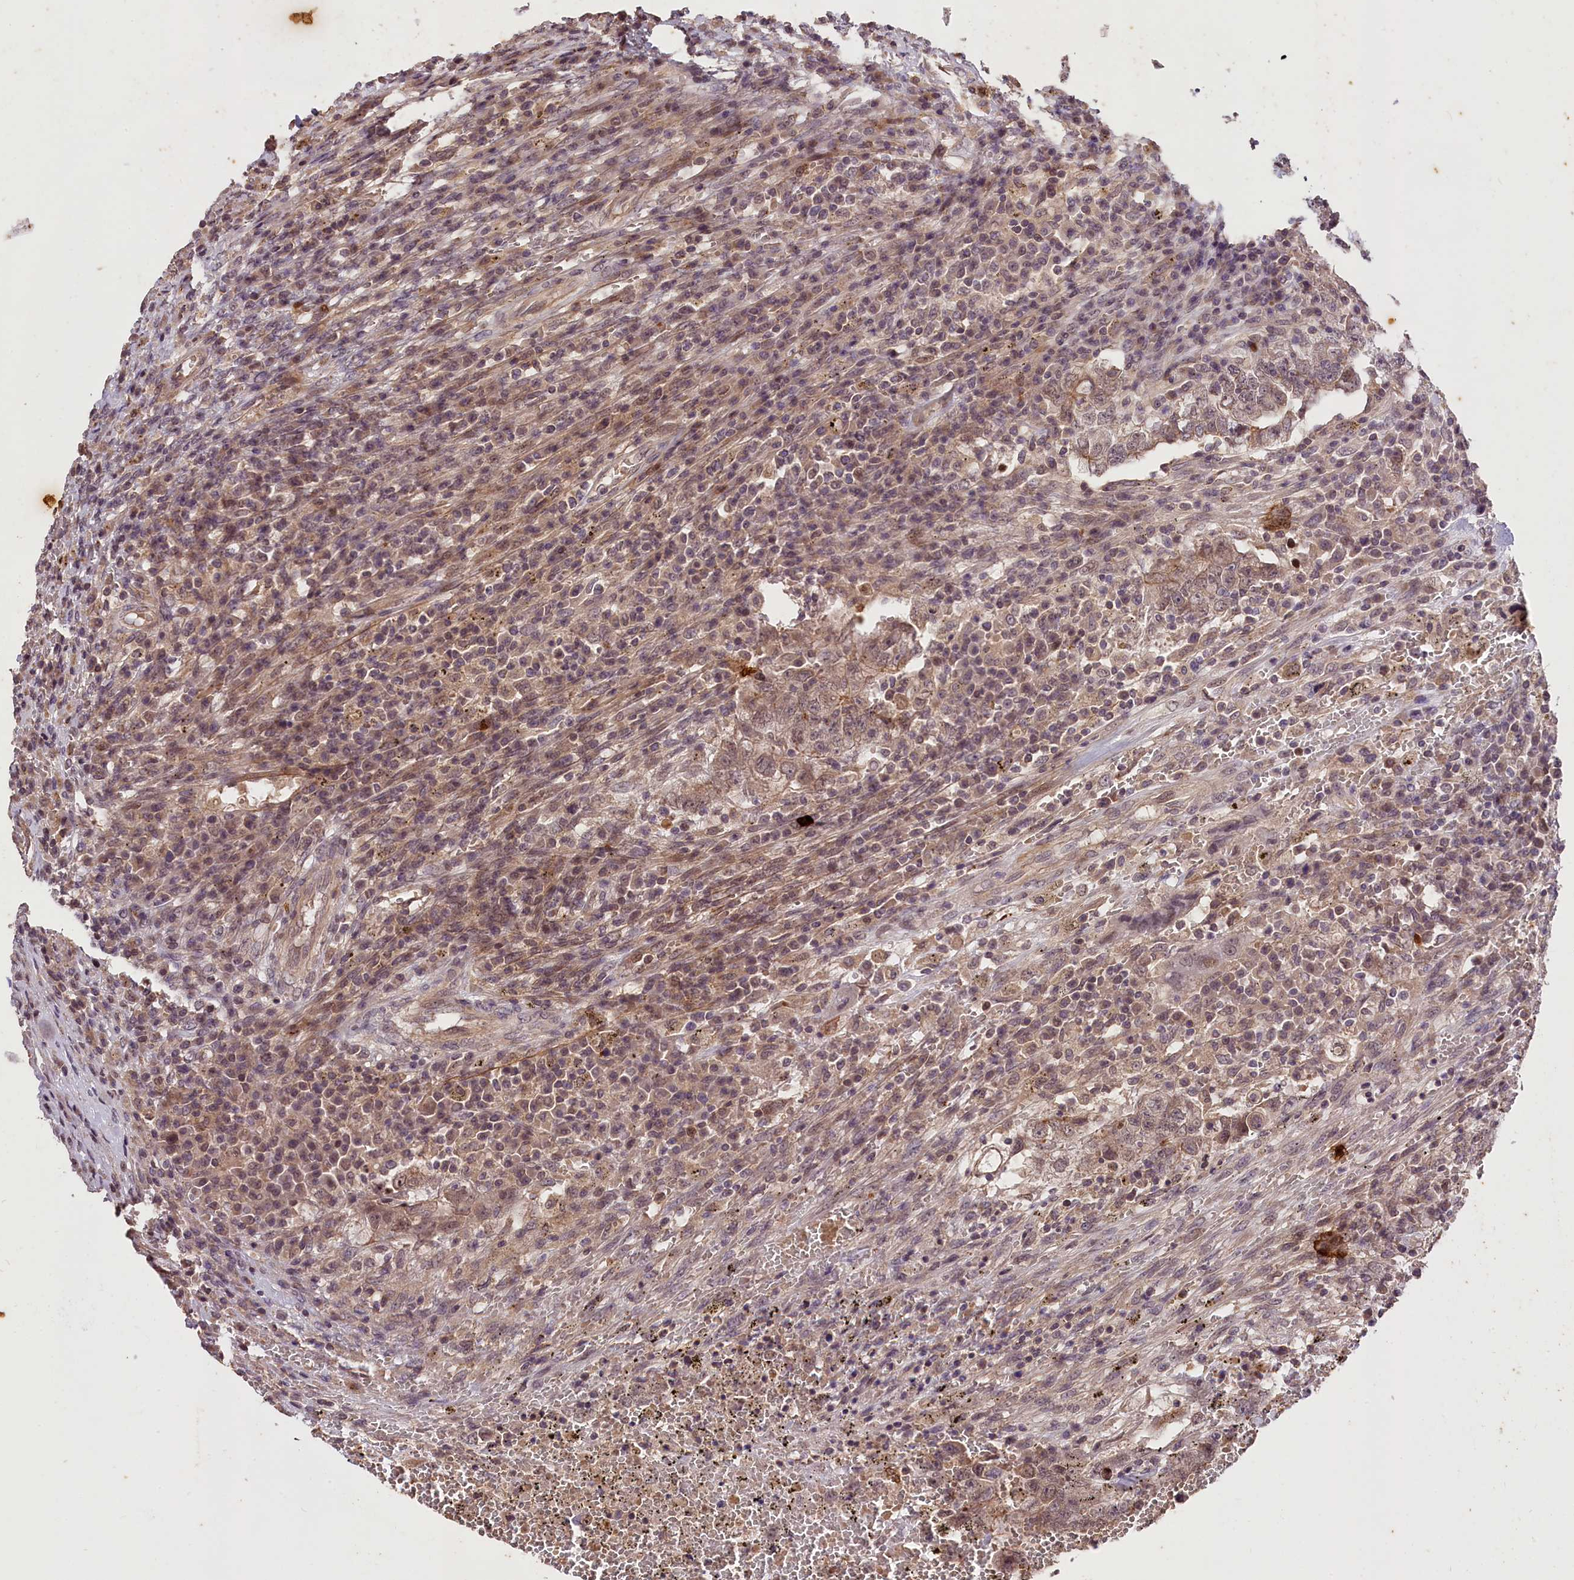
{"staining": {"intensity": "weak", "quantity": ">75%", "location": "cytoplasmic/membranous"}, "tissue": "testis cancer", "cell_type": "Tumor cells", "image_type": "cancer", "snomed": [{"axis": "morphology", "description": "Carcinoma, Embryonal, NOS"}, {"axis": "topography", "description": "Testis"}], "caption": "Testis cancer (embryonal carcinoma) stained with a protein marker demonstrates weak staining in tumor cells.", "gene": "ZNF480", "patient": {"sex": "male", "age": 26}}